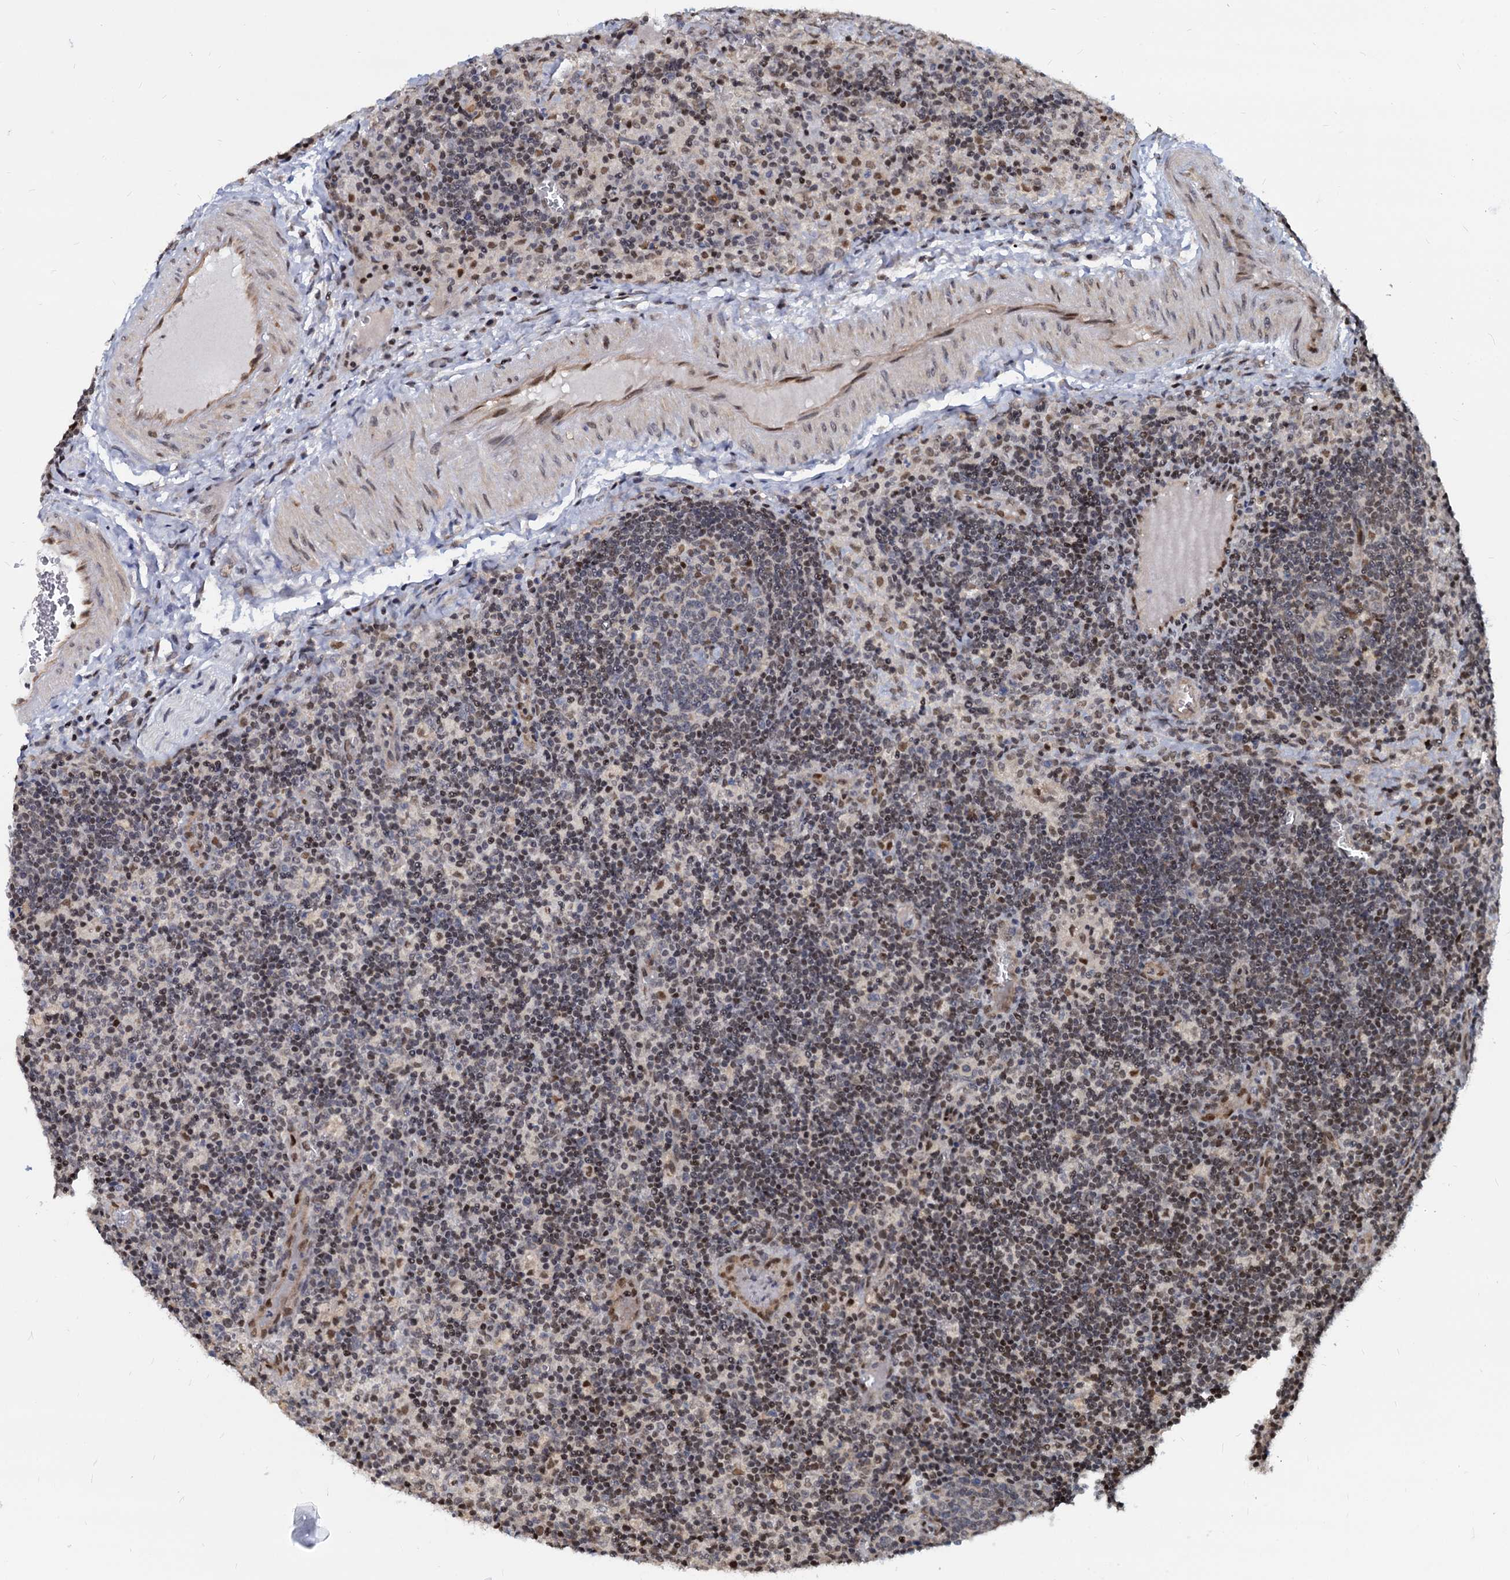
{"staining": {"intensity": "moderate", "quantity": "<25%", "location": "nuclear"}, "tissue": "lymph node", "cell_type": "Germinal center cells", "image_type": "normal", "snomed": [{"axis": "morphology", "description": "Normal tissue, NOS"}, {"axis": "topography", "description": "Lymph node"}], "caption": "An image showing moderate nuclear staining in approximately <25% of germinal center cells in unremarkable lymph node, as visualized by brown immunohistochemical staining.", "gene": "UBLCP1", "patient": {"sex": "male", "age": 58}}